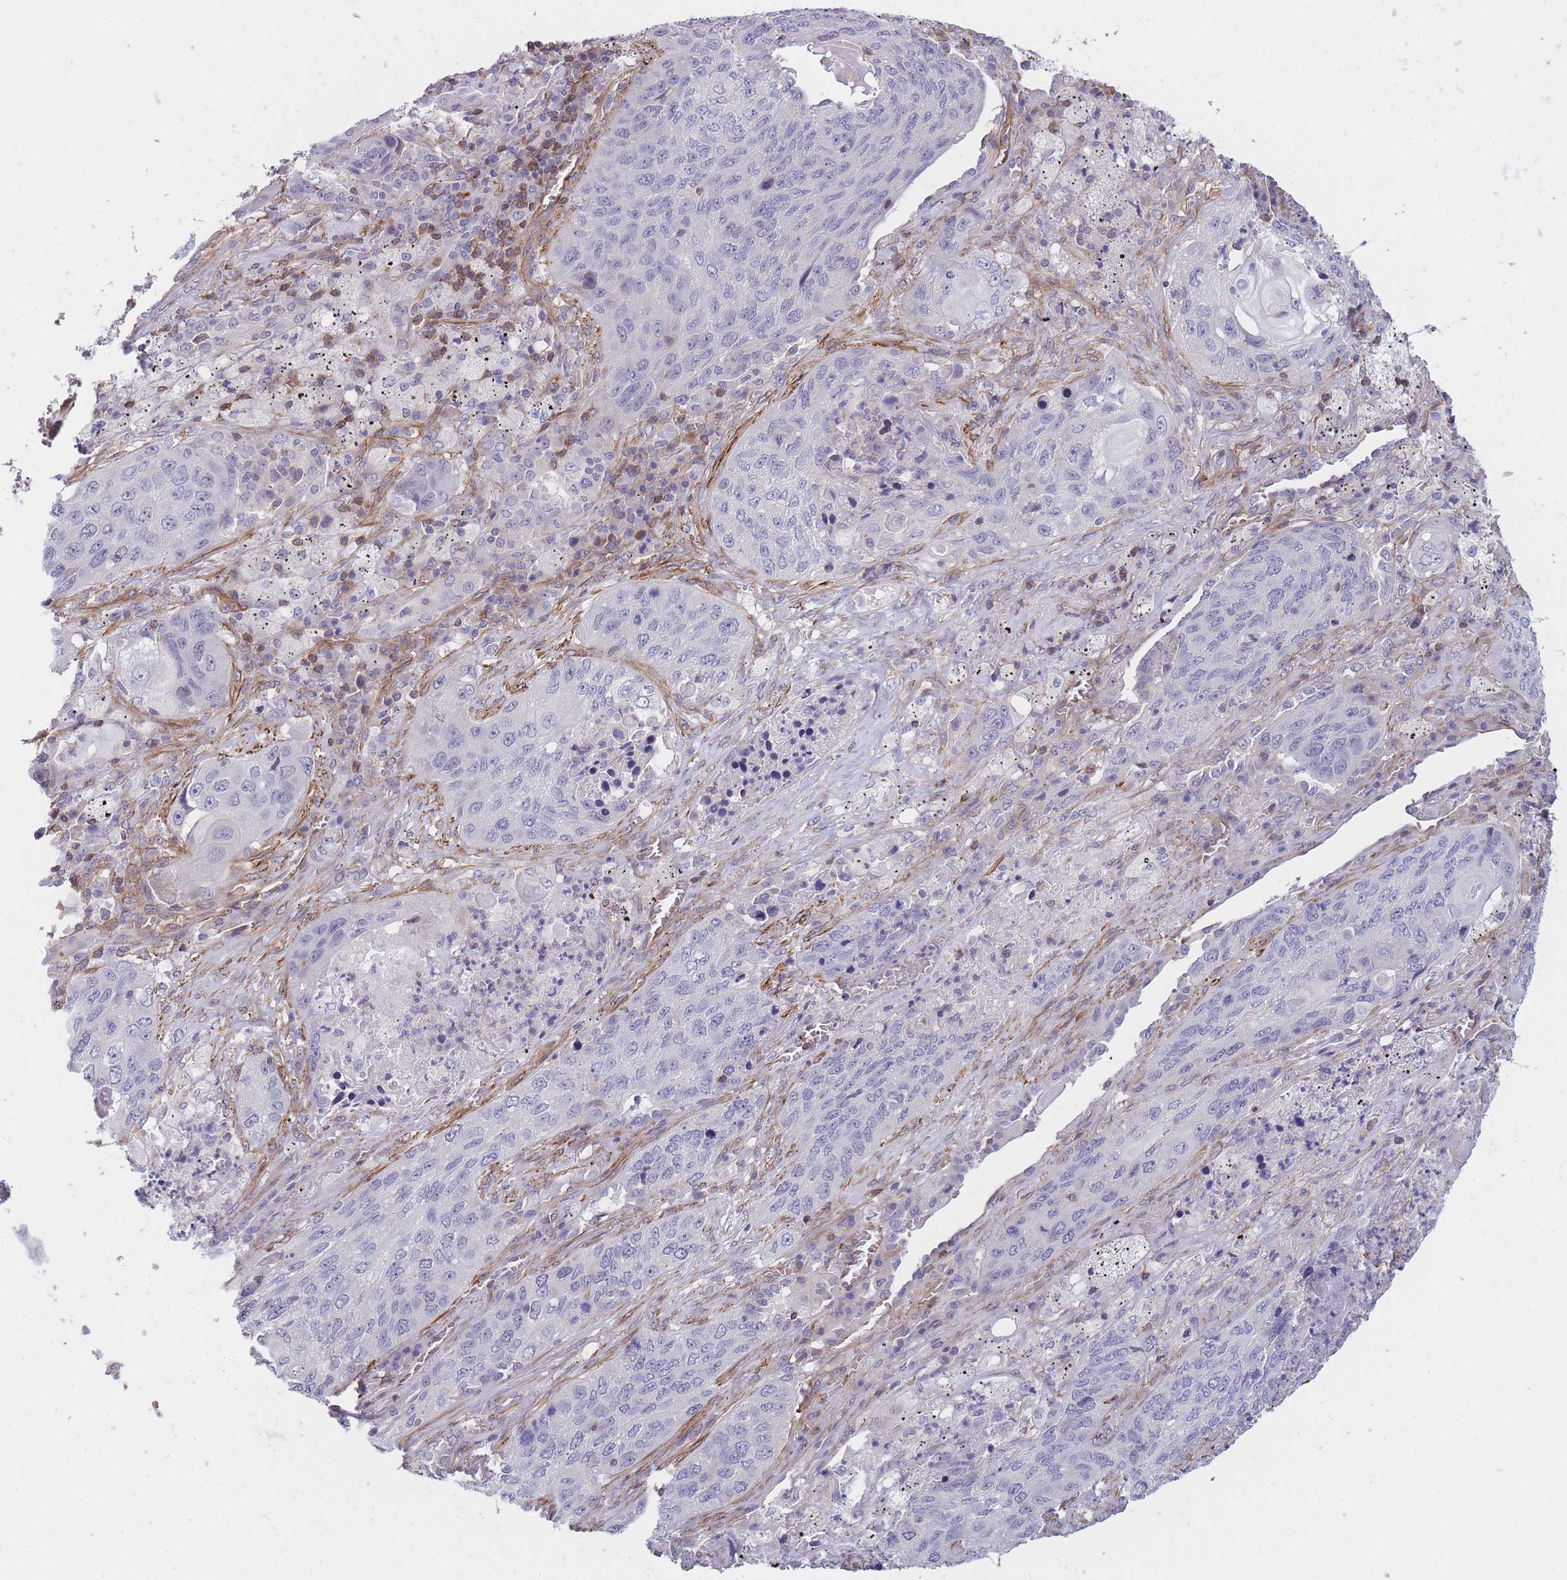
{"staining": {"intensity": "negative", "quantity": "none", "location": "none"}, "tissue": "lung cancer", "cell_type": "Tumor cells", "image_type": "cancer", "snomed": [{"axis": "morphology", "description": "Squamous cell carcinoma, NOS"}, {"axis": "topography", "description": "Lung"}], "caption": "Immunohistochemistry (IHC) of squamous cell carcinoma (lung) displays no expression in tumor cells.", "gene": "CDC25B", "patient": {"sex": "female", "age": 63}}